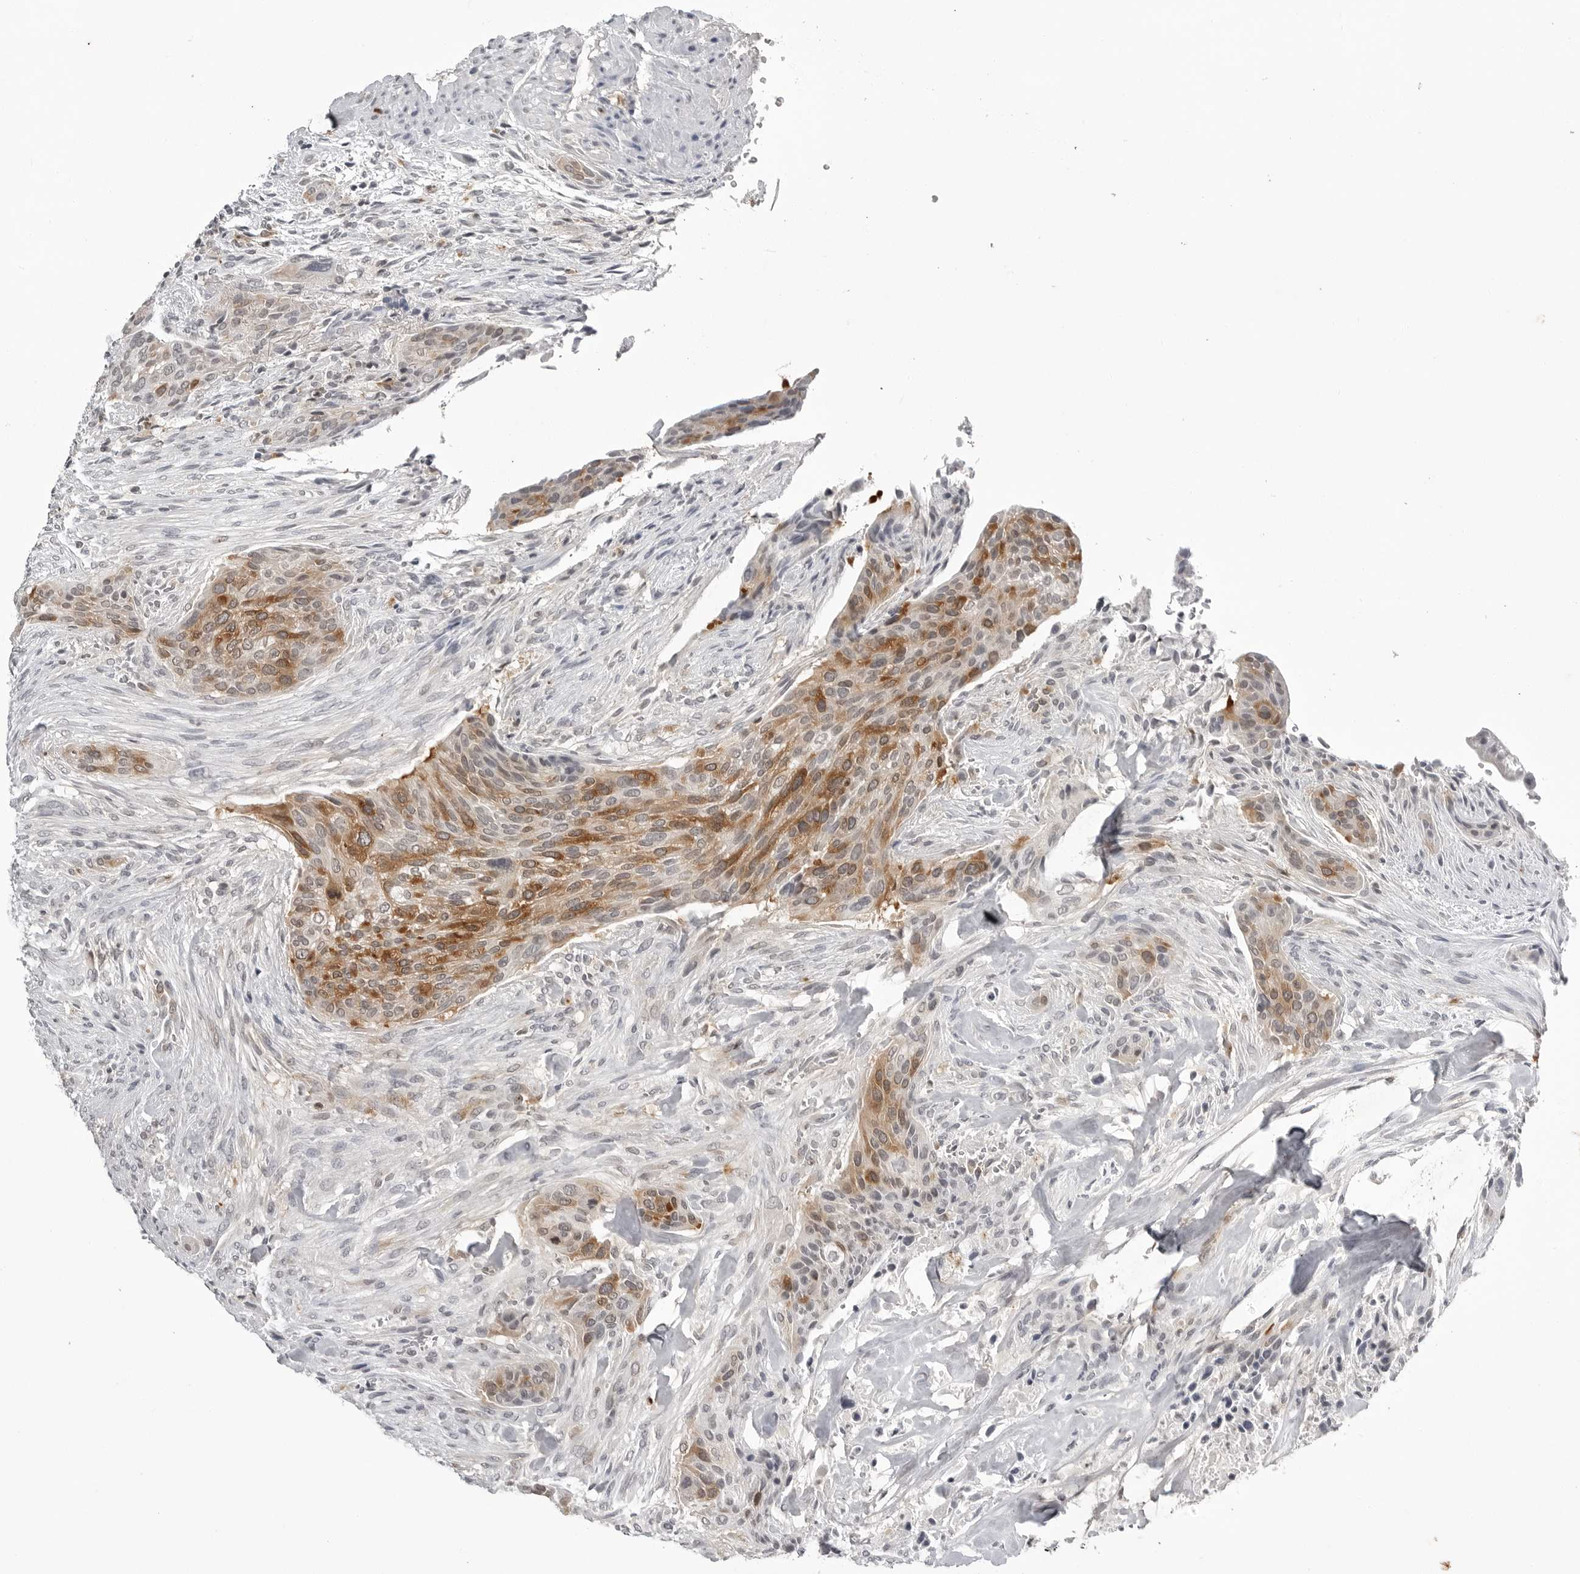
{"staining": {"intensity": "moderate", "quantity": ">75%", "location": "cytoplasmic/membranous"}, "tissue": "urothelial cancer", "cell_type": "Tumor cells", "image_type": "cancer", "snomed": [{"axis": "morphology", "description": "Urothelial carcinoma, High grade"}, {"axis": "topography", "description": "Urinary bladder"}], "caption": "Immunohistochemical staining of human urothelial cancer demonstrates moderate cytoplasmic/membranous protein positivity in approximately >75% of tumor cells. (DAB (3,3'-diaminobenzidine) = brown stain, brightfield microscopy at high magnification).", "gene": "RRM1", "patient": {"sex": "male", "age": 35}}